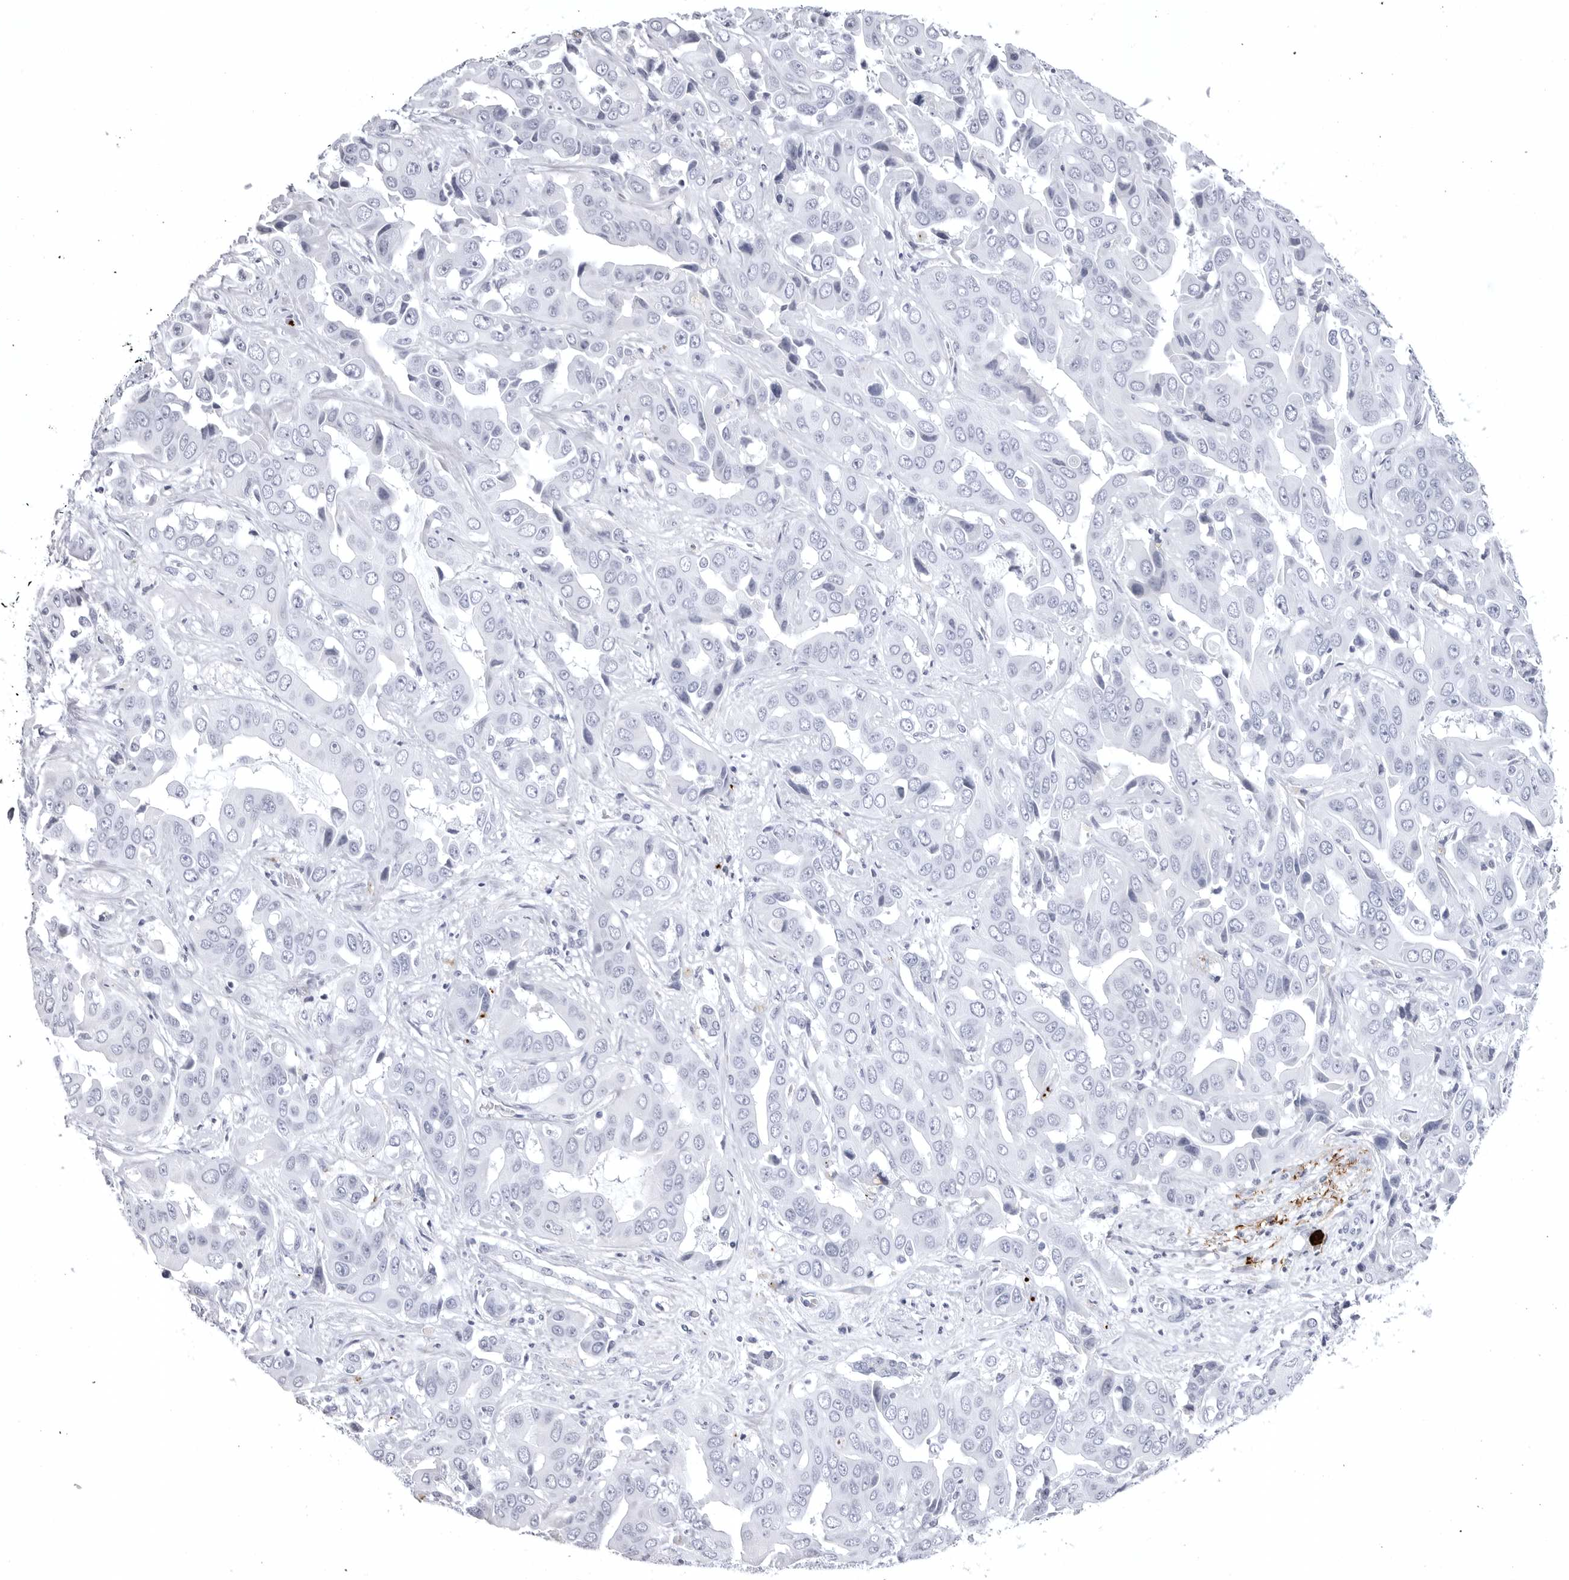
{"staining": {"intensity": "negative", "quantity": "none", "location": "none"}, "tissue": "liver cancer", "cell_type": "Tumor cells", "image_type": "cancer", "snomed": [{"axis": "morphology", "description": "Cholangiocarcinoma"}, {"axis": "topography", "description": "Liver"}], "caption": "Histopathology image shows no significant protein positivity in tumor cells of liver cholangiocarcinoma. (Stains: DAB (3,3'-diaminobenzidine) IHC with hematoxylin counter stain, Microscopy: brightfield microscopy at high magnification).", "gene": "COL26A1", "patient": {"sex": "female", "age": 52}}